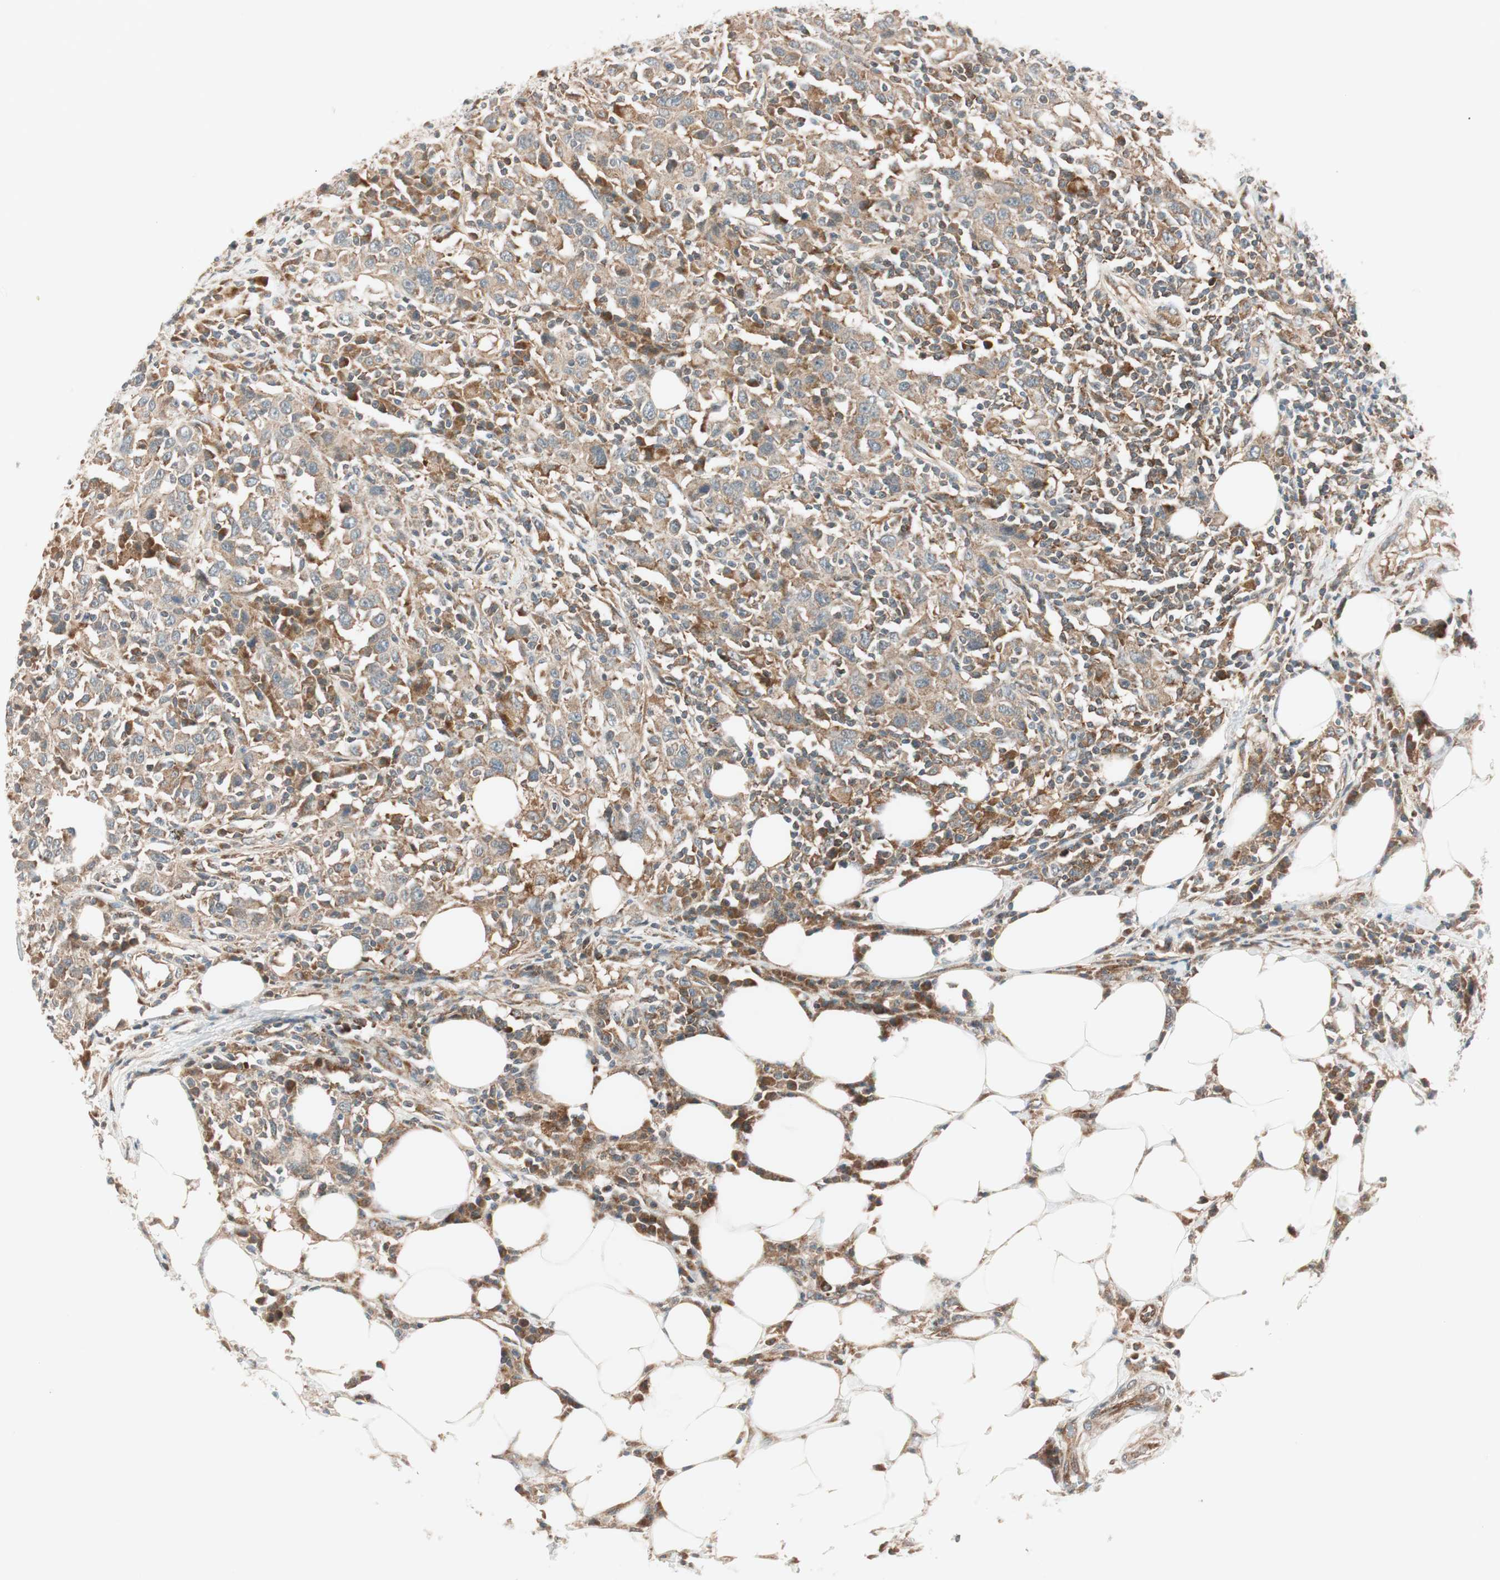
{"staining": {"intensity": "weak", "quantity": ">75%", "location": "cytoplasmic/membranous"}, "tissue": "urothelial cancer", "cell_type": "Tumor cells", "image_type": "cancer", "snomed": [{"axis": "morphology", "description": "Urothelial carcinoma, High grade"}, {"axis": "topography", "description": "Urinary bladder"}], "caption": "Protein staining of urothelial cancer tissue demonstrates weak cytoplasmic/membranous positivity in approximately >75% of tumor cells.", "gene": "ABI1", "patient": {"sex": "male", "age": 61}}